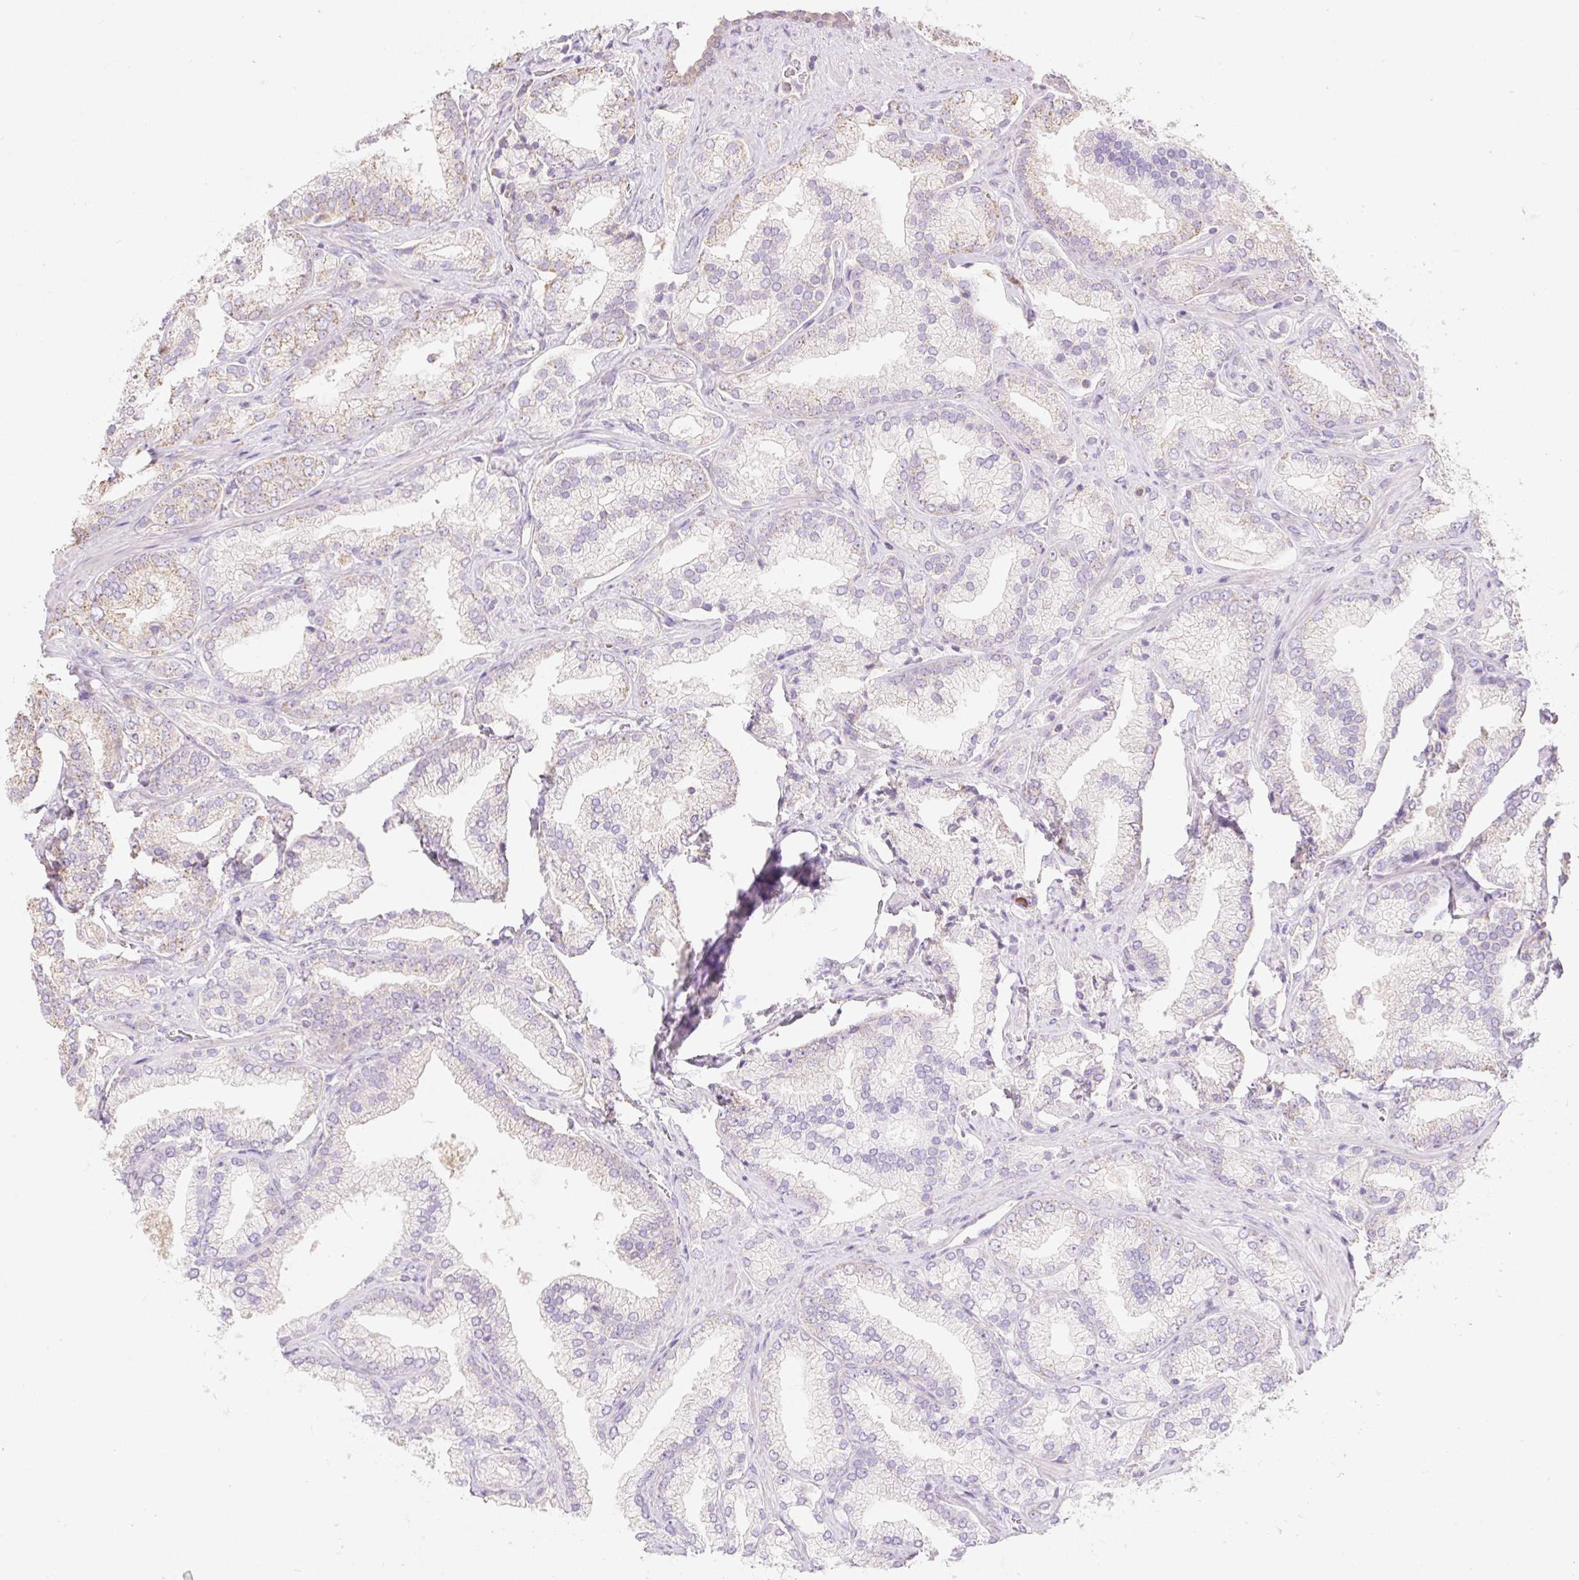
{"staining": {"intensity": "weak", "quantity": "25%-75%", "location": "cytoplasmic/membranous"}, "tissue": "prostate cancer", "cell_type": "Tumor cells", "image_type": "cancer", "snomed": [{"axis": "morphology", "description": "Adenocarcinoma, High grade"}, {"axis": "topography", "description": "Prostate"}], "caption": "An immunohistochemistry histopathology image of neoplastic tissue is shown. Protein staining in brown shows weak cytoplasmic/membranous positivity in prostate cancer (adenocarcinoma (high-grade)) within tumor cells.", "gene": "DHX35", "patient": {"sex": "male", "age": 68}}